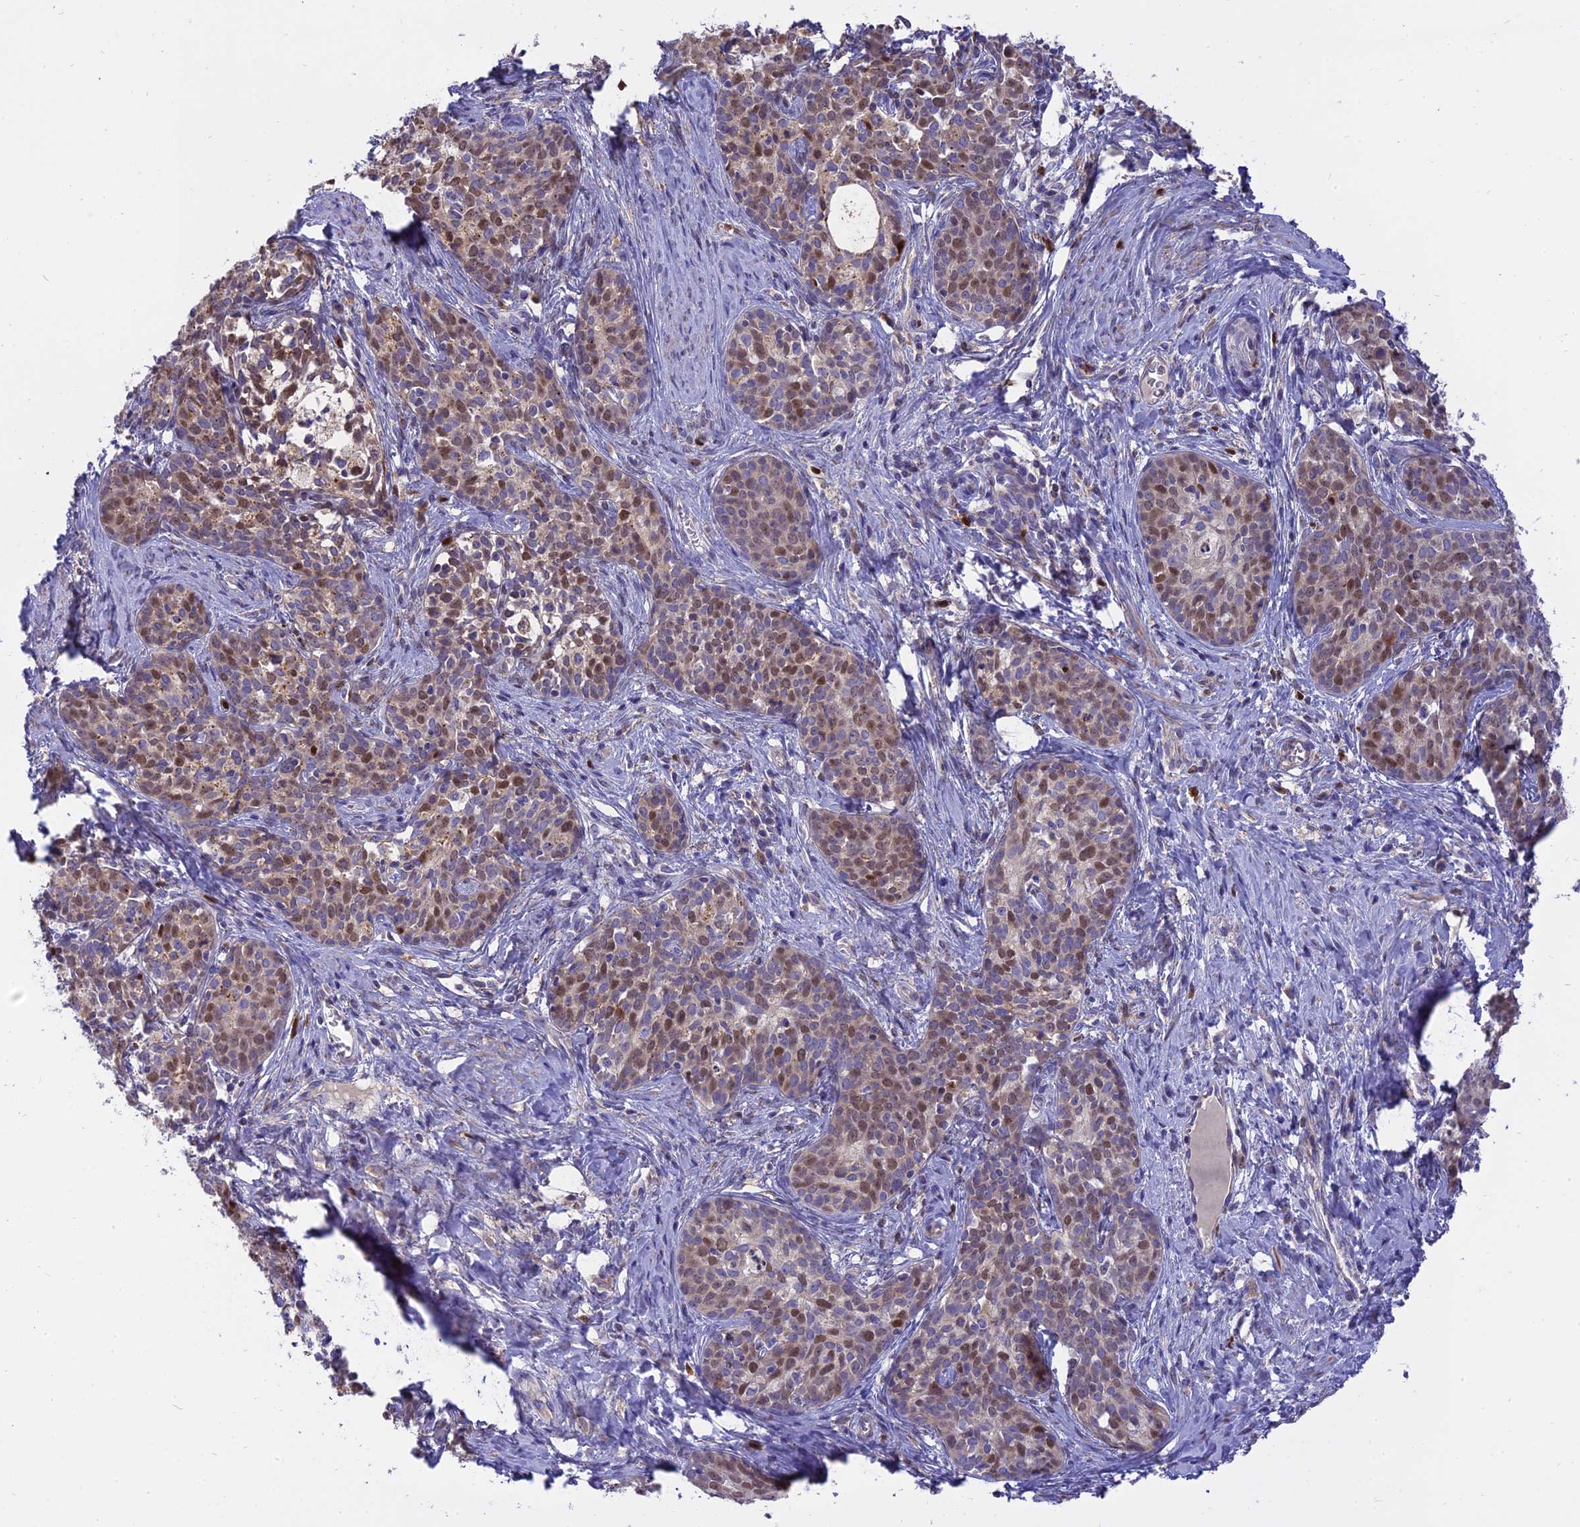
{"staining": {"intensity": "moderate", "quantity": "25%-75%", "location": "nuclear"}, "tissue": "cervical cancer", "cell_type": "Tumor cells", "image_type": "cancer", "snomed": [{"axis": "morphology", "description": "Squamous cell carcinoma, NOS"}, {"axis": "topography", "description": "Cervix"}], "caption": "Immunohistochemical staining of human cervical squamous cell carcinoma exhibits moderate nuclear protein positivity in about 25%-75% of tumor cells. Using DAB (brown) and hematoxylin (blue) stains, captured at high magnification using brightfield microscopy.", "gene": "CENPV", "patient": {"sex": "female", "age": 52}}